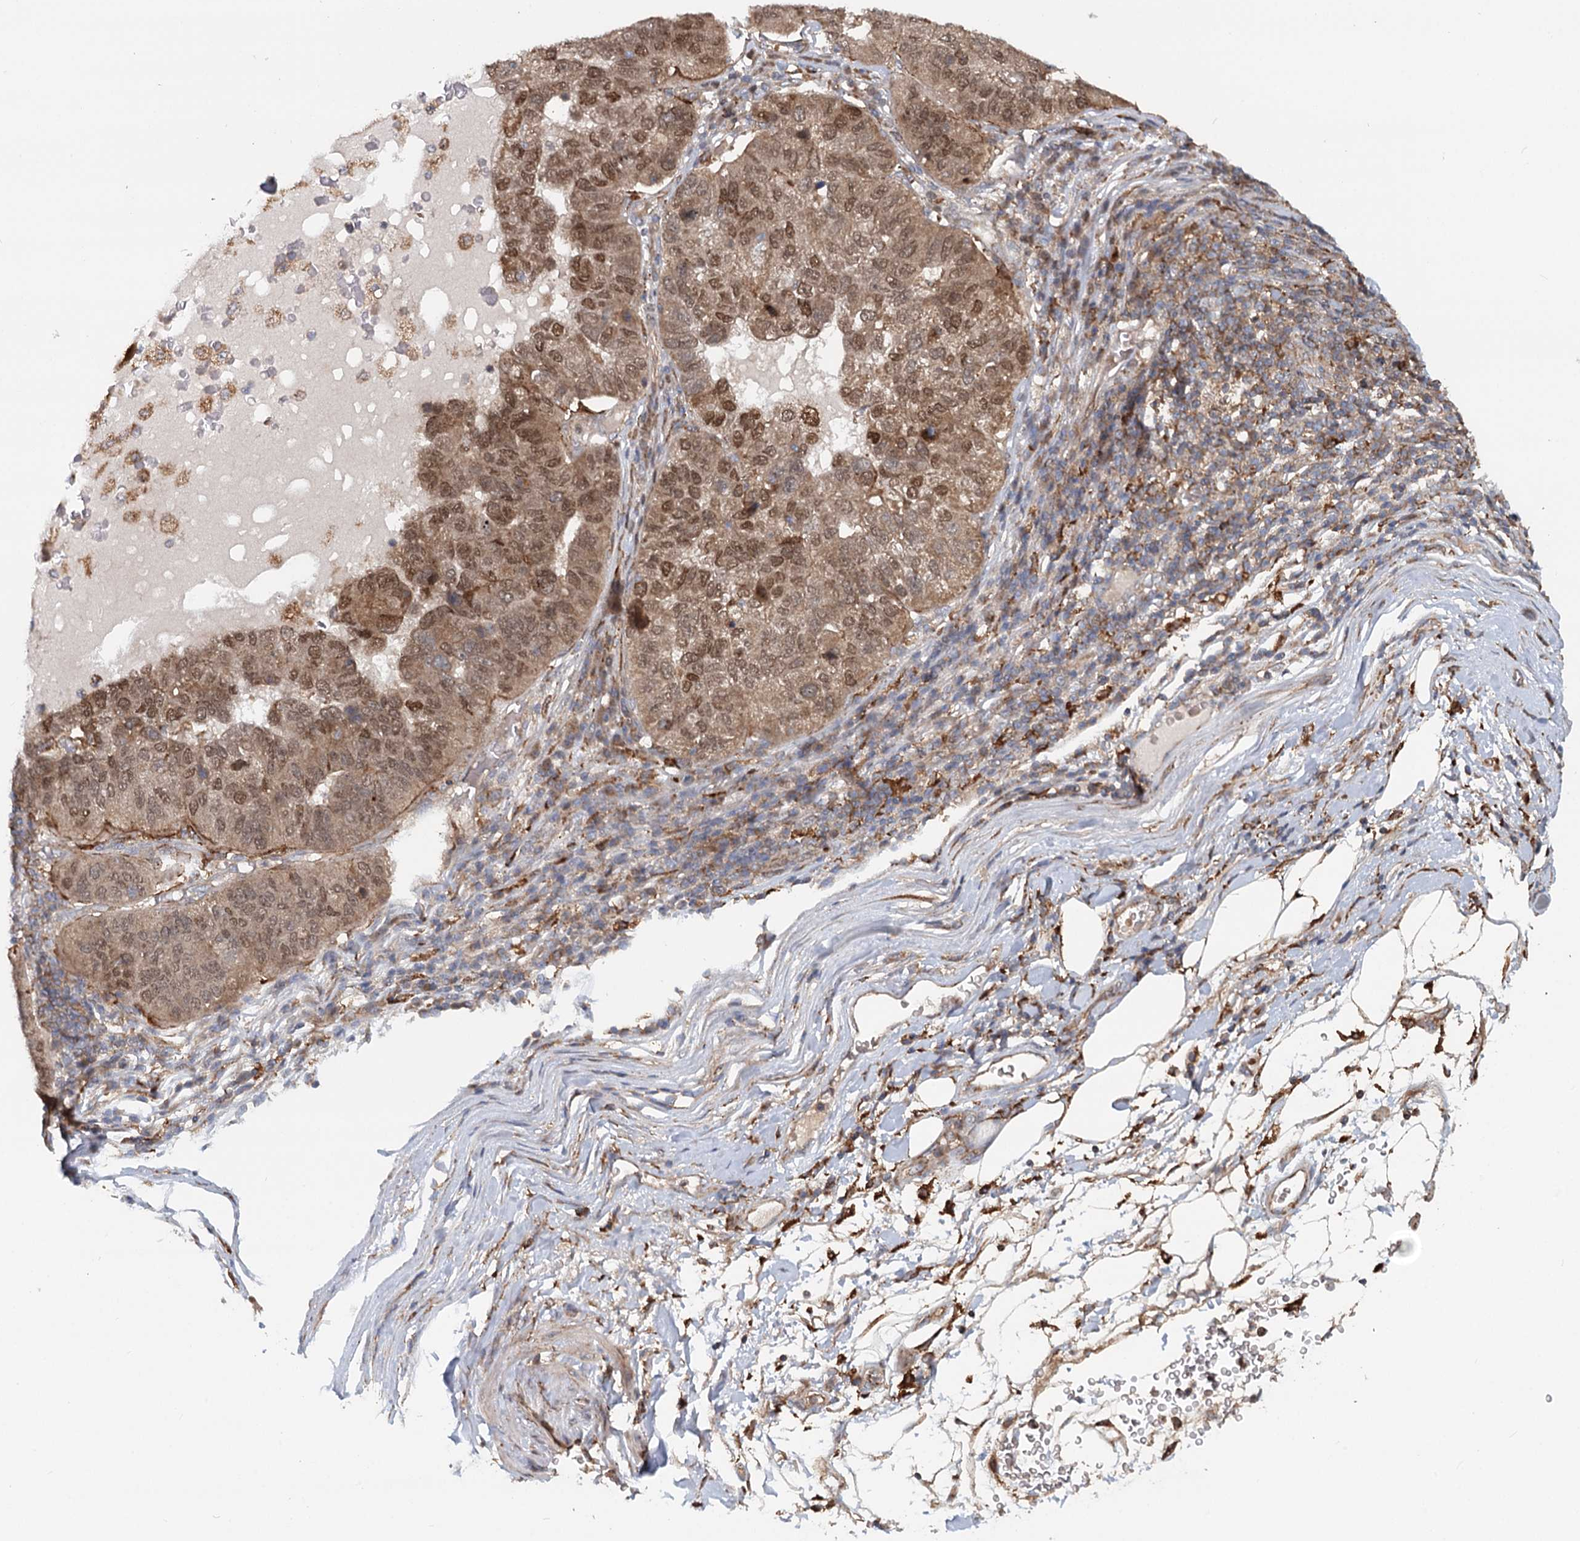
{"staining": {"intensity": "moderate", "quantity": ">75%", "location": "cytoplasmic/membranous,nuclear"}, "tissue": "pancreatic cancer", "cell_type": "Tumor cells", "image_type": "cancer", "snomed": [{"axis": "morphology", "description": "Adenocarcinoma, NOS"}, {"axis": "topography", "description": "Pancreas"}], "caption": "This is a photomicrograph of immunohistochemistry (IHC) staining of pancreatic adenocarcinoma, which shows moderate expression in the cytoplasmic/membranous and nuclear of tumor cells.", "gene": "RNF111", "patient": {"sex": "female", "age": 61}}